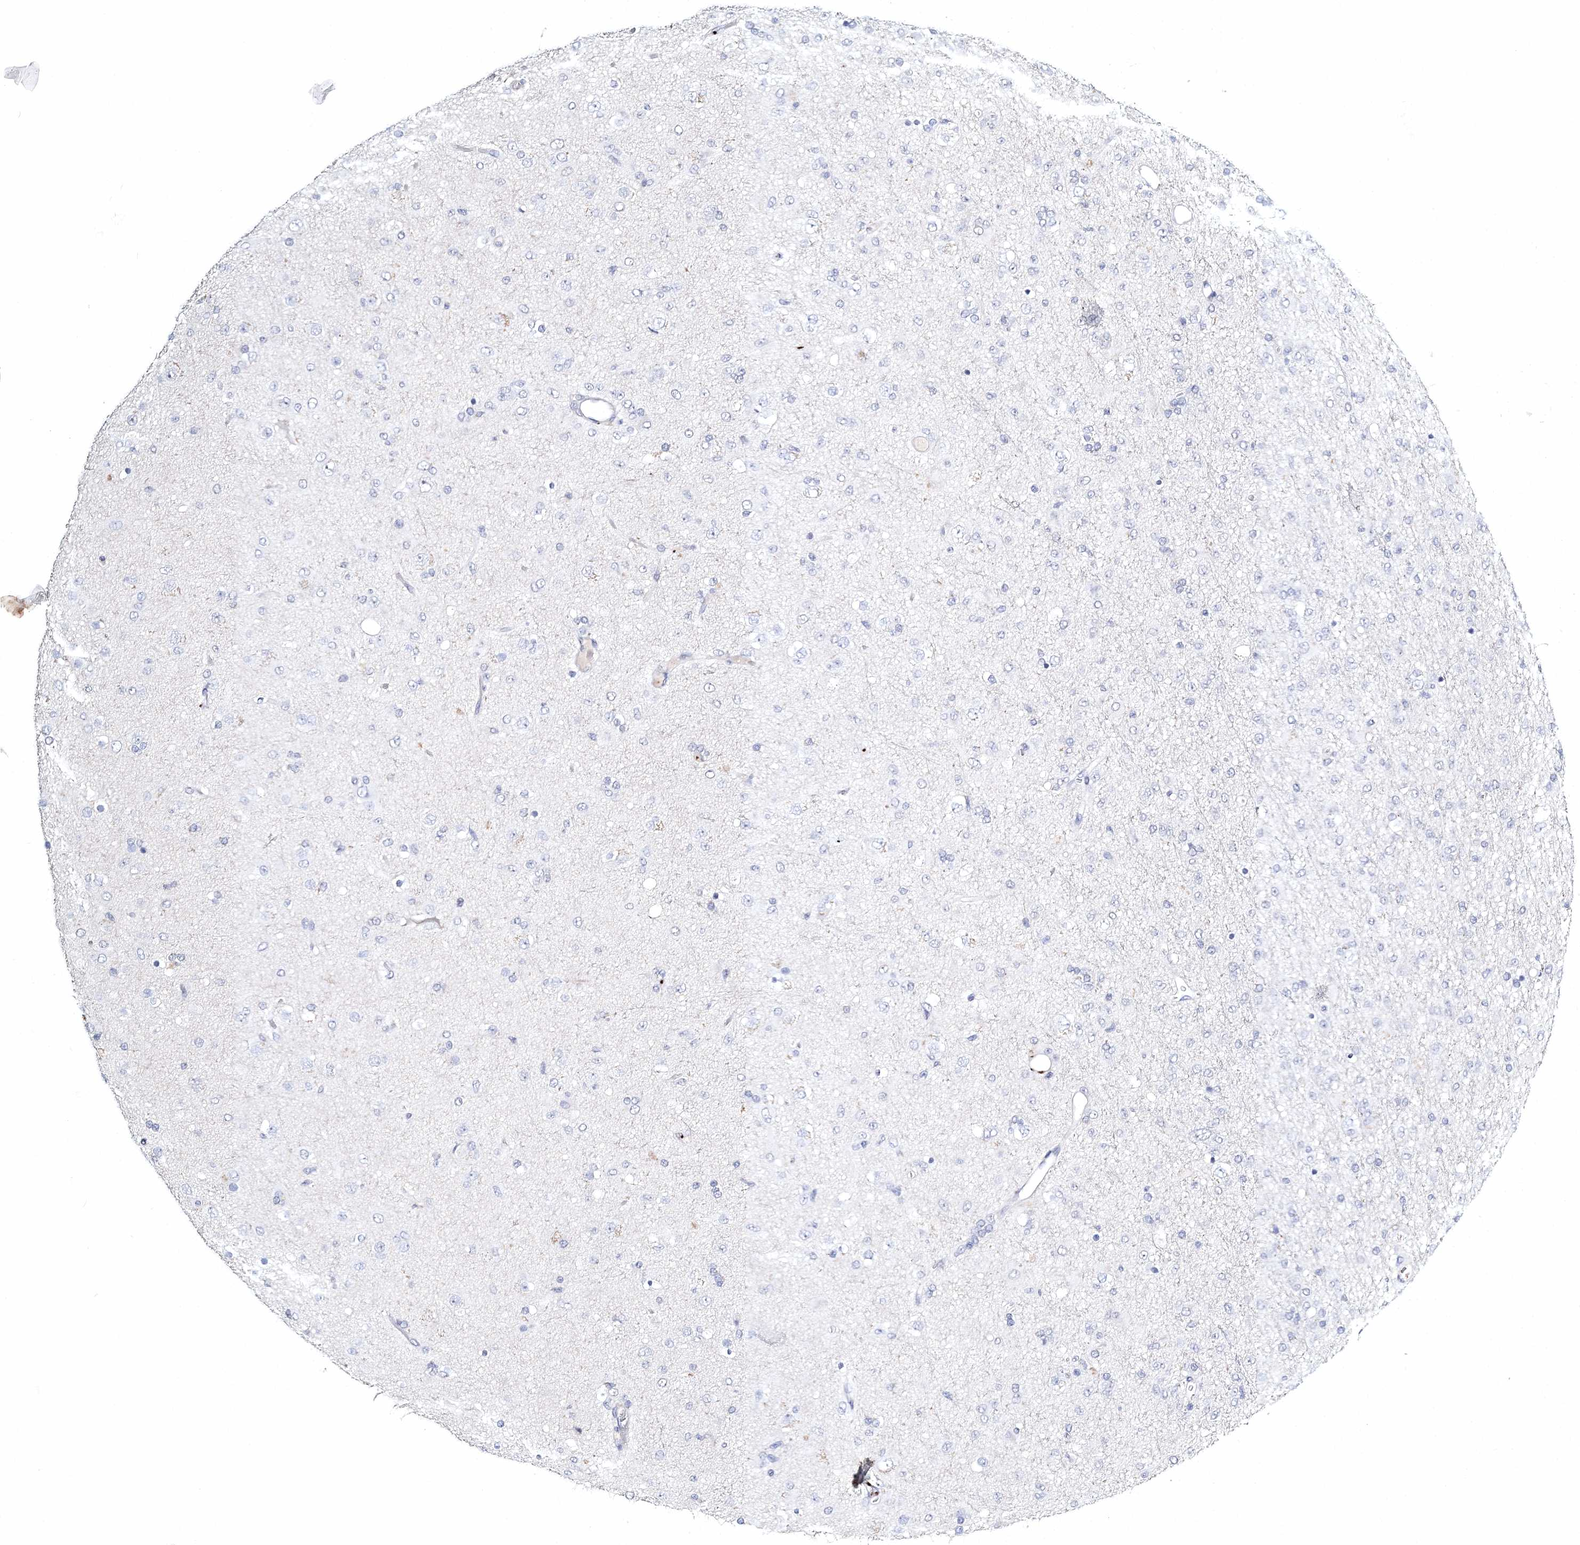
{"staining": {"intensity": "negative", "quantity": "none", "location": "none"}, "tissue": "glioma", "cell_type": "Tumor cells", "image_type": "cancer", "snomed": [{"axis": "morphology", "description": "Glioma, malignant, Low grade"}, {"axis": "topography", "description": "Brain"}], "caption": "An immunohistochemistry photomicrograph of glioma is shown. There is no staining in tumor cells of glioma.", "gene": "MYOZ2", "patient": {"sex": "male", "age": 65}}